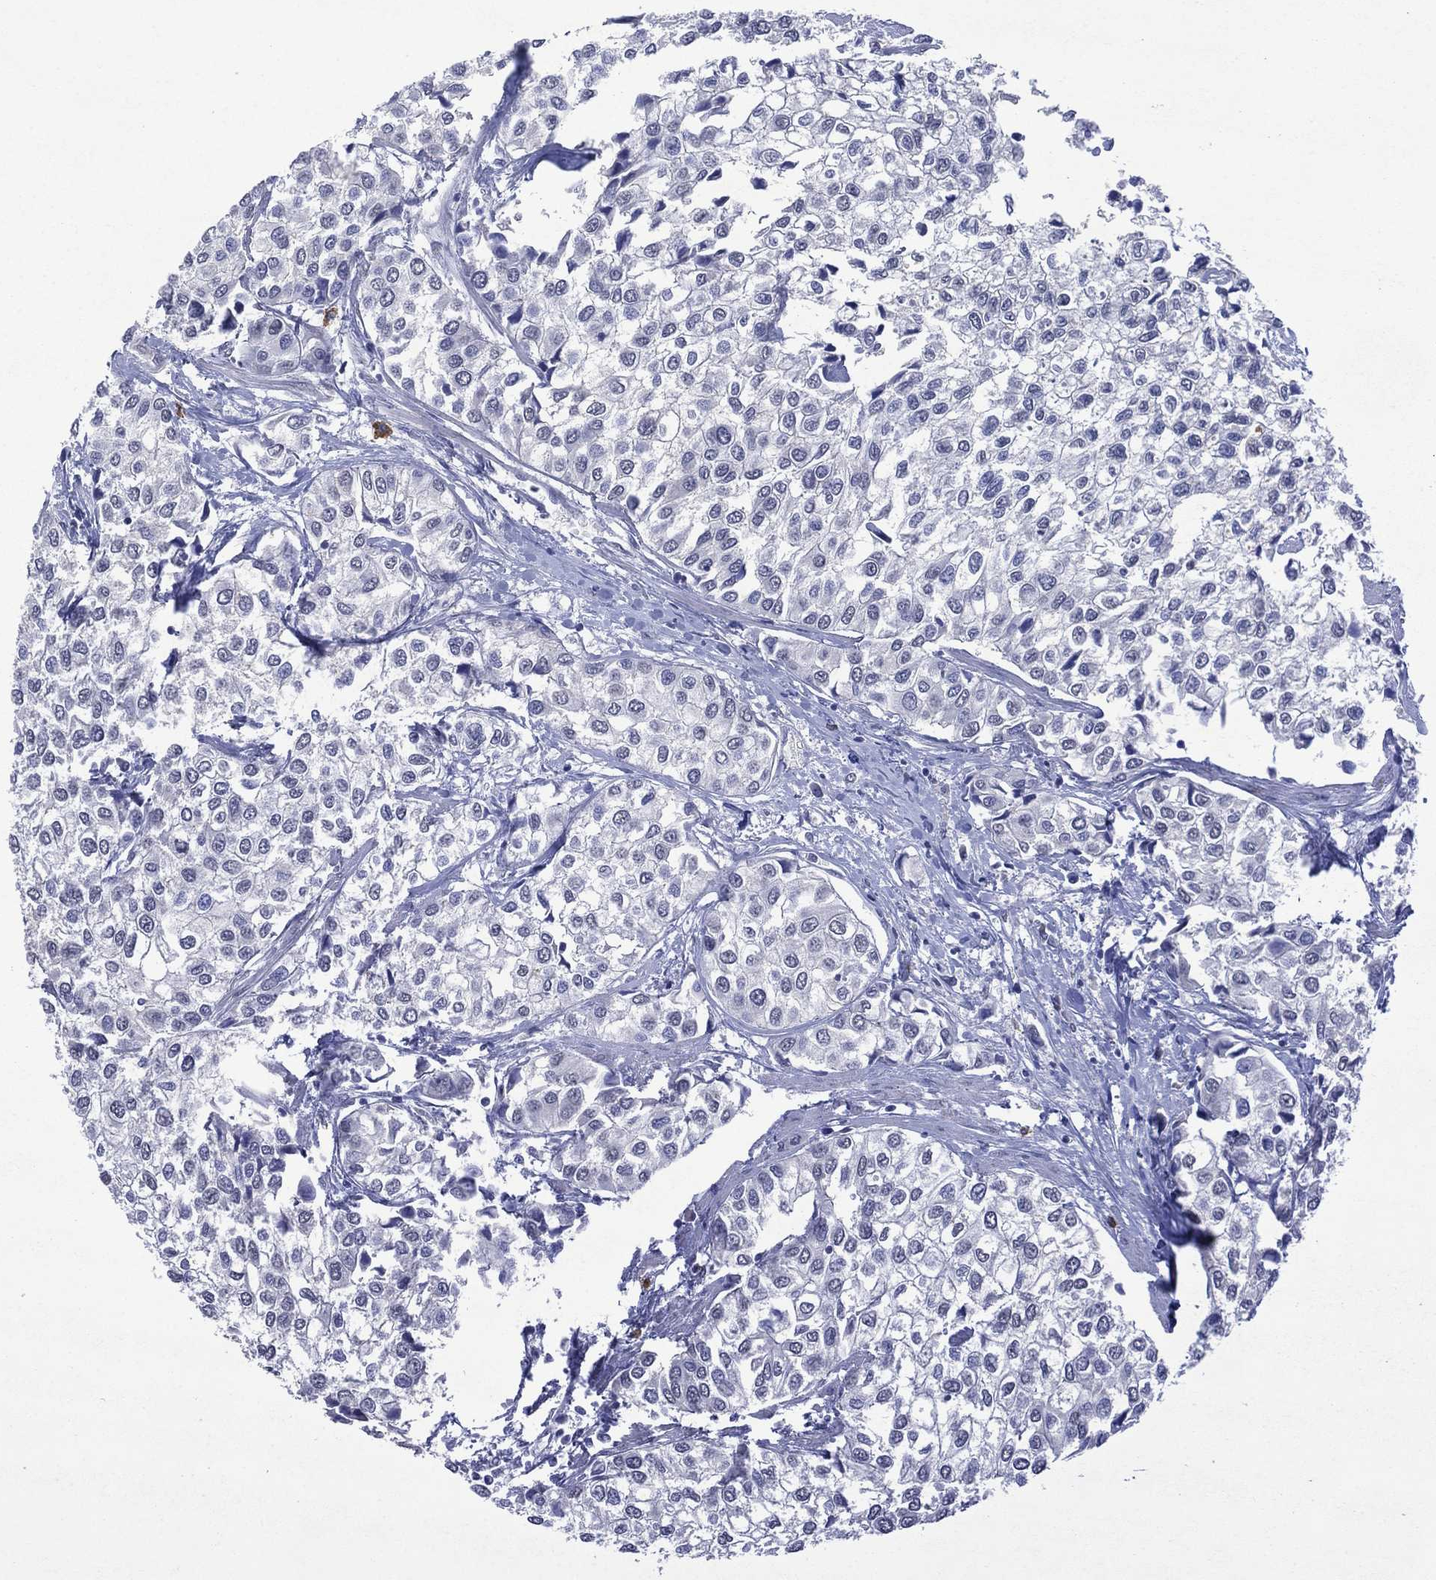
{"staining": {"intensity": "negative", "quantity": "none", "location": "none"}, "tissue": "urothelial cancer", "cell_type": "Tumor cells", "image_type": "cancer", "snomed": [{"axis": "morphology", "description": "Urothelial carcinoma, High grade"}, {"axis": "topography", "description": "Urinary bladder"}], "caption": "Tumor cells are negative for protein expression in human urothelial cancer.", "gene": "ASB10", "patient": {"sex": "male", "age": 73}}